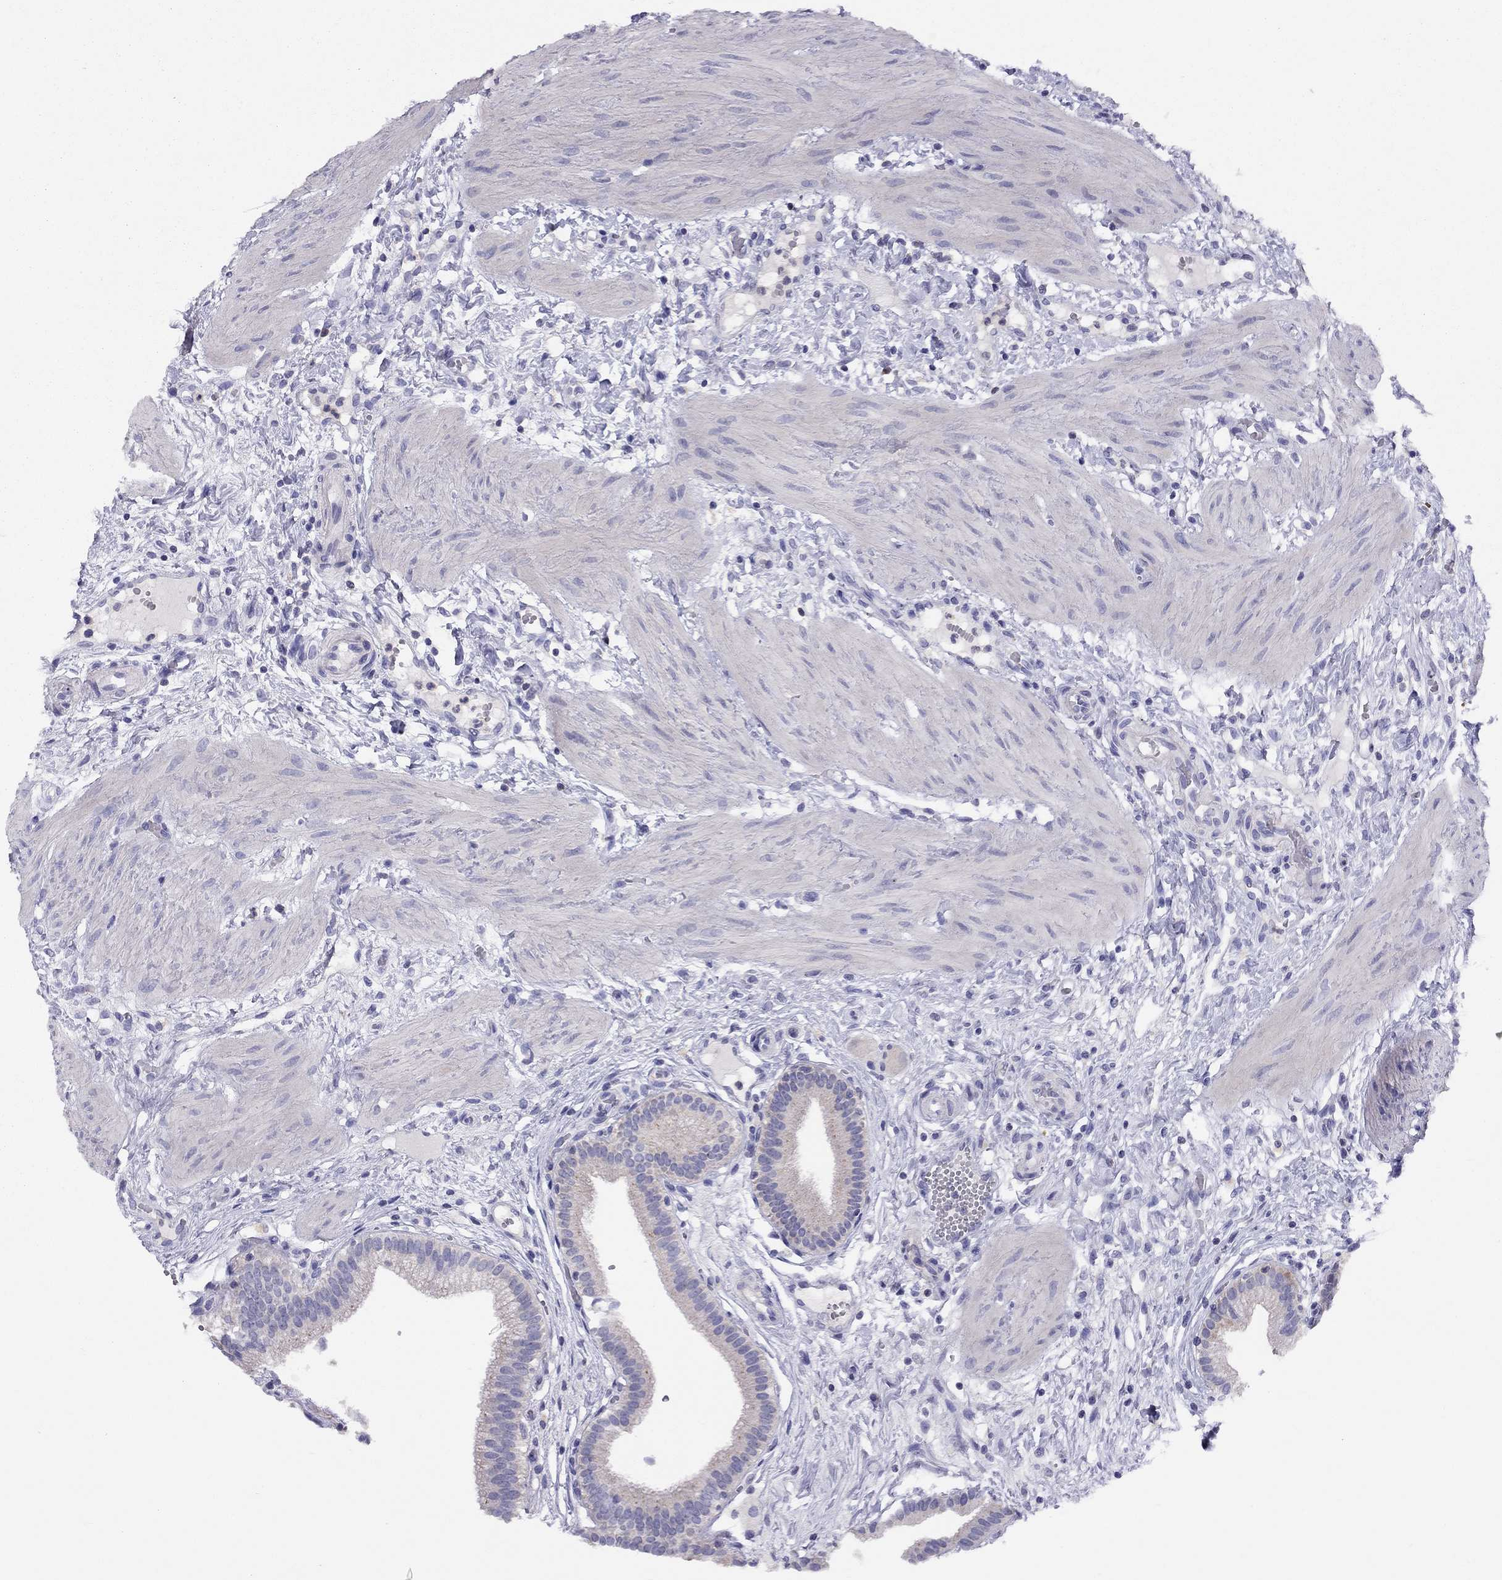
{"staining": {"intensity": "negative", "quantity": "none", "location": "none"}, "tissue": "gallbladder", "cell_type": "Glandular cells", "image_type": "normal", "snomed": [{"axis": "morphology", "description": "Normal tissue, NOS"}, {"axis": "topography", "description": "Gallbladder"}], "caption": "DAB (3,3'-diaminobenzidine) immunohistochemical staining of benign gallbladder demonstrates no significant positivity in glandular cells.", "gene": "CITED1", "patient": {"sex": "female", "age": 24}}